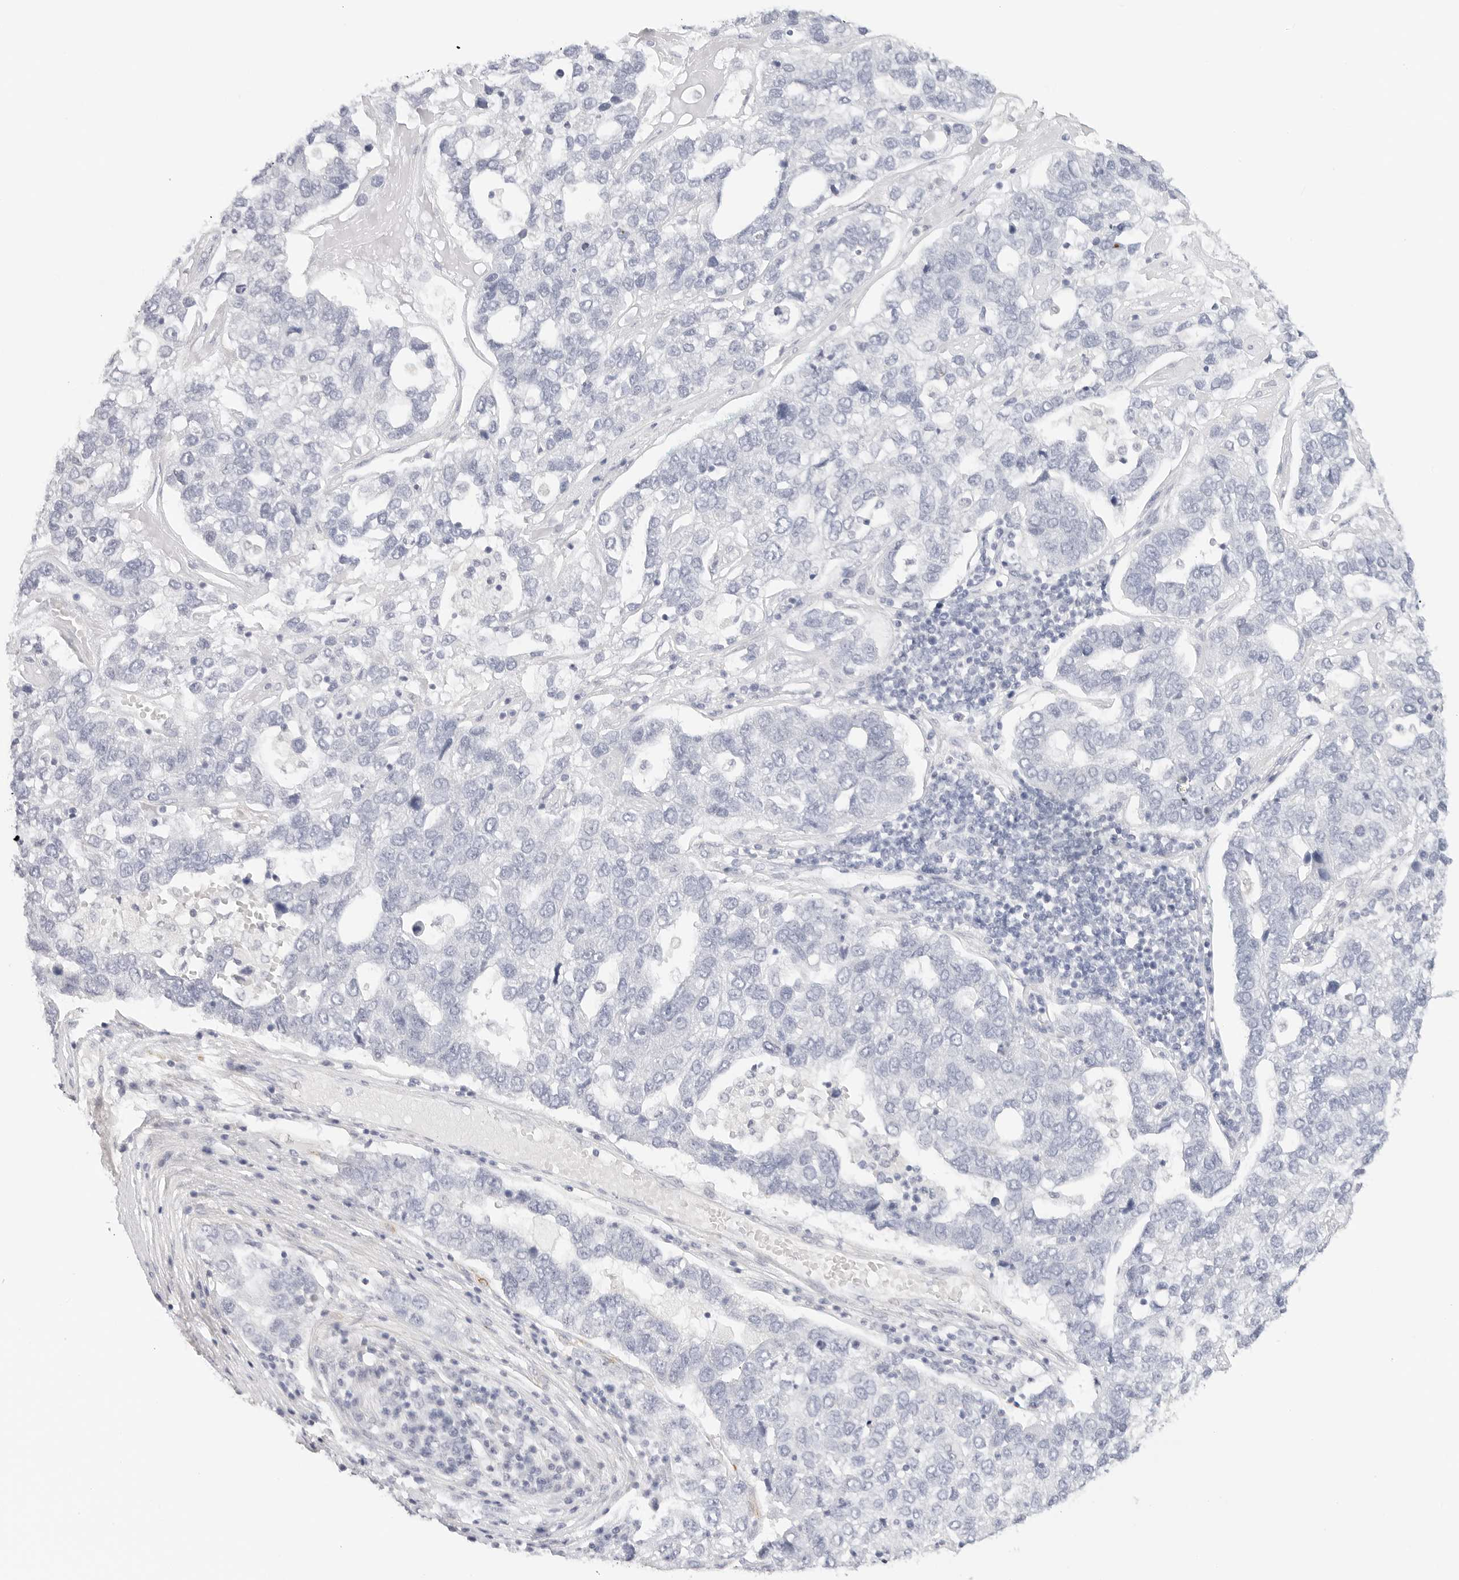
{"staining": {"intensity": "negative", "quantity": "none", "location": "none"}, "tissue": "pancreatic cancer", "cell_type": "Tumor cells", "image_type": "cancer", "snomed": [{"axis": "morphology", "description": "Adenocarcinoma, NOS"}, {"axis": "topography", "description": "Pancreas"}], "caption": "IHC of human pancreatic cancer (adenocarcinoma) exhibits no expression in tumor cells.", "gene": "PCDH19", "patient": {"sex": "female", "age": 61}}